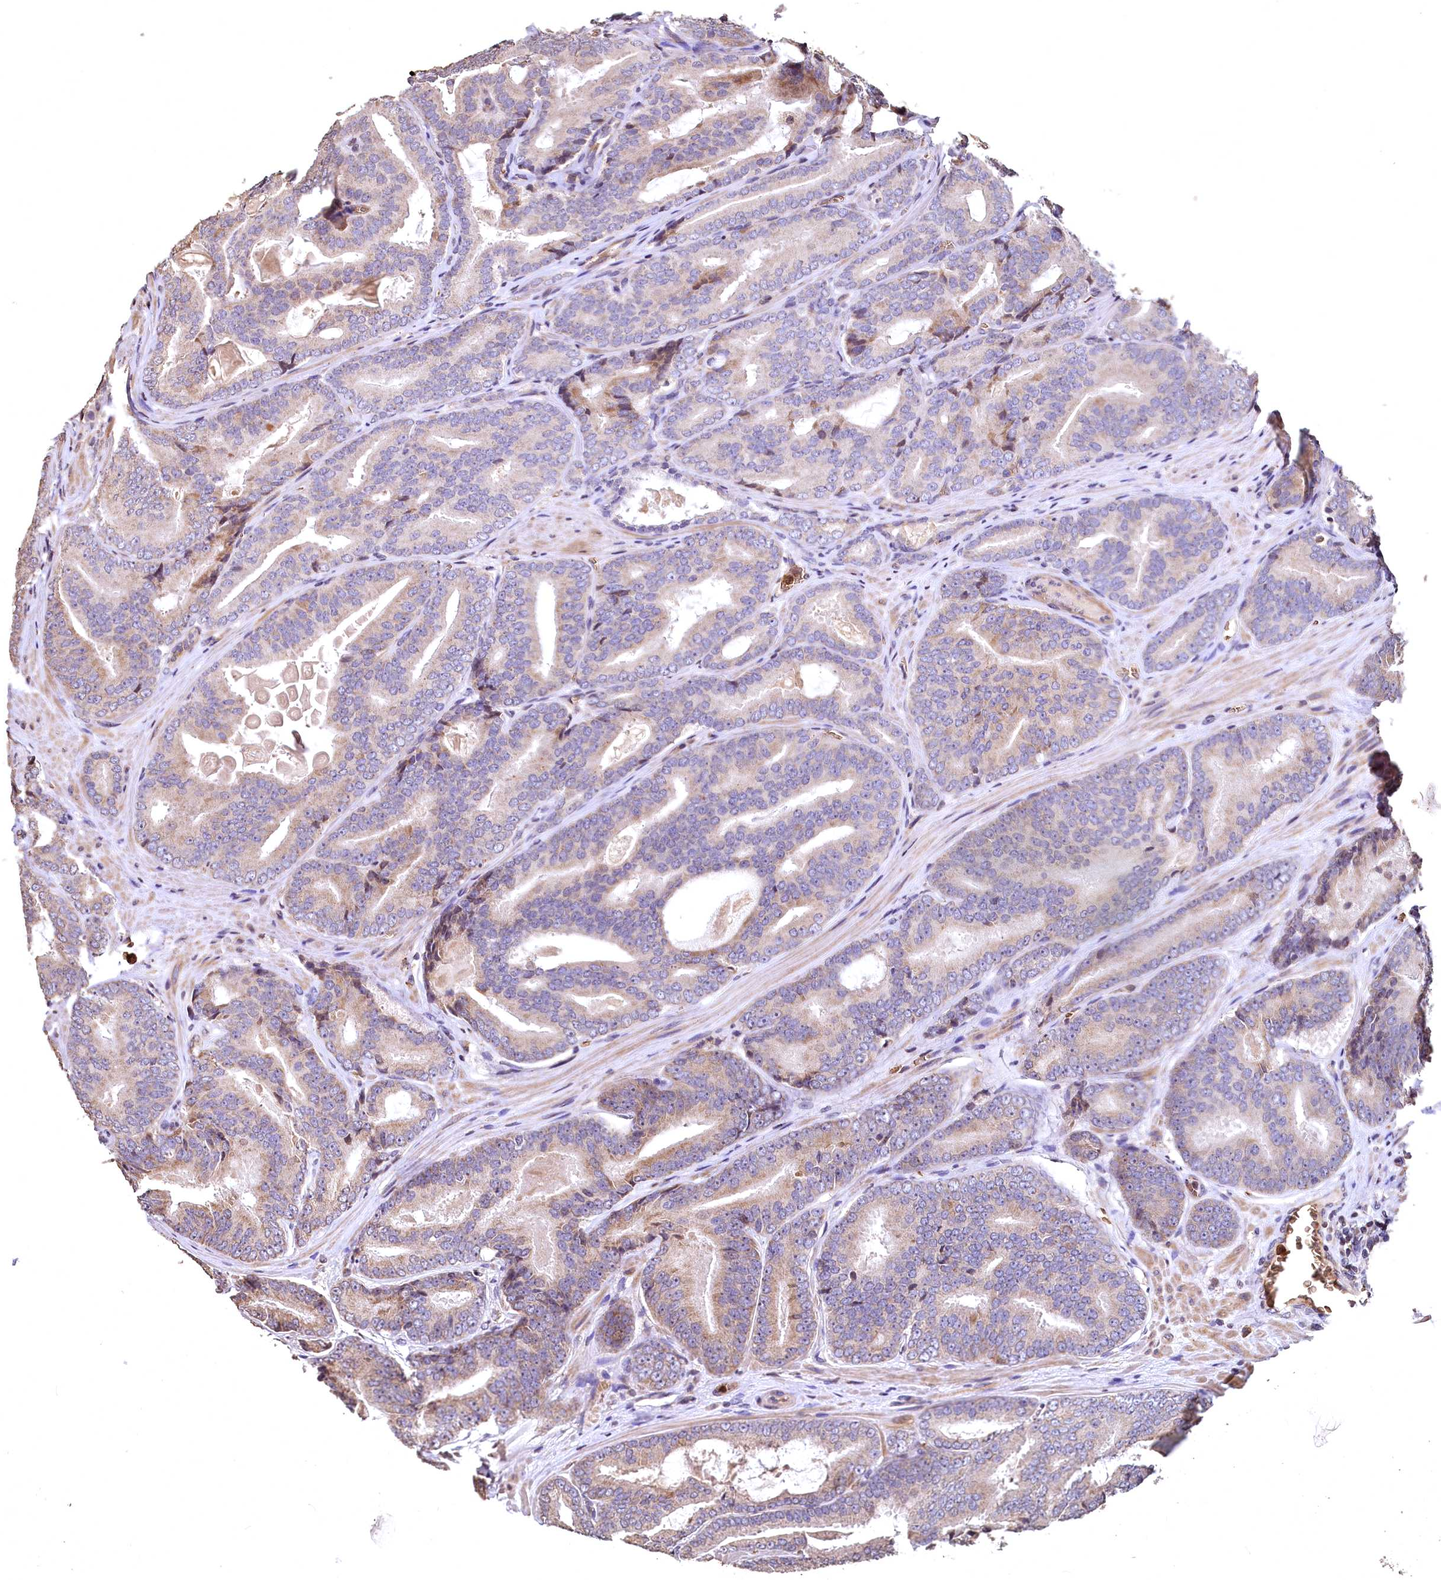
{"staining": {"intensity": "weak", "quantity": "25%-75%", "location": "cytoplasmic/membranous"}, "tissue": "prostate cancer", "cell_type": "Tumor cells", "image_type": "cancer", "snomed": [{"axis": "morphology", "description": "Adenocarcinoma, High grade"}, {"axis": "topography", "description": "Prostate"}], "caption": "Prostate adenocarcinoma (high-grade) stained for a protein demonstrates weak cytoplasmic/membranous positivity in tumor cells.", "gene": "SPTA1", "patient": {"sex": "male", "age": 66}}